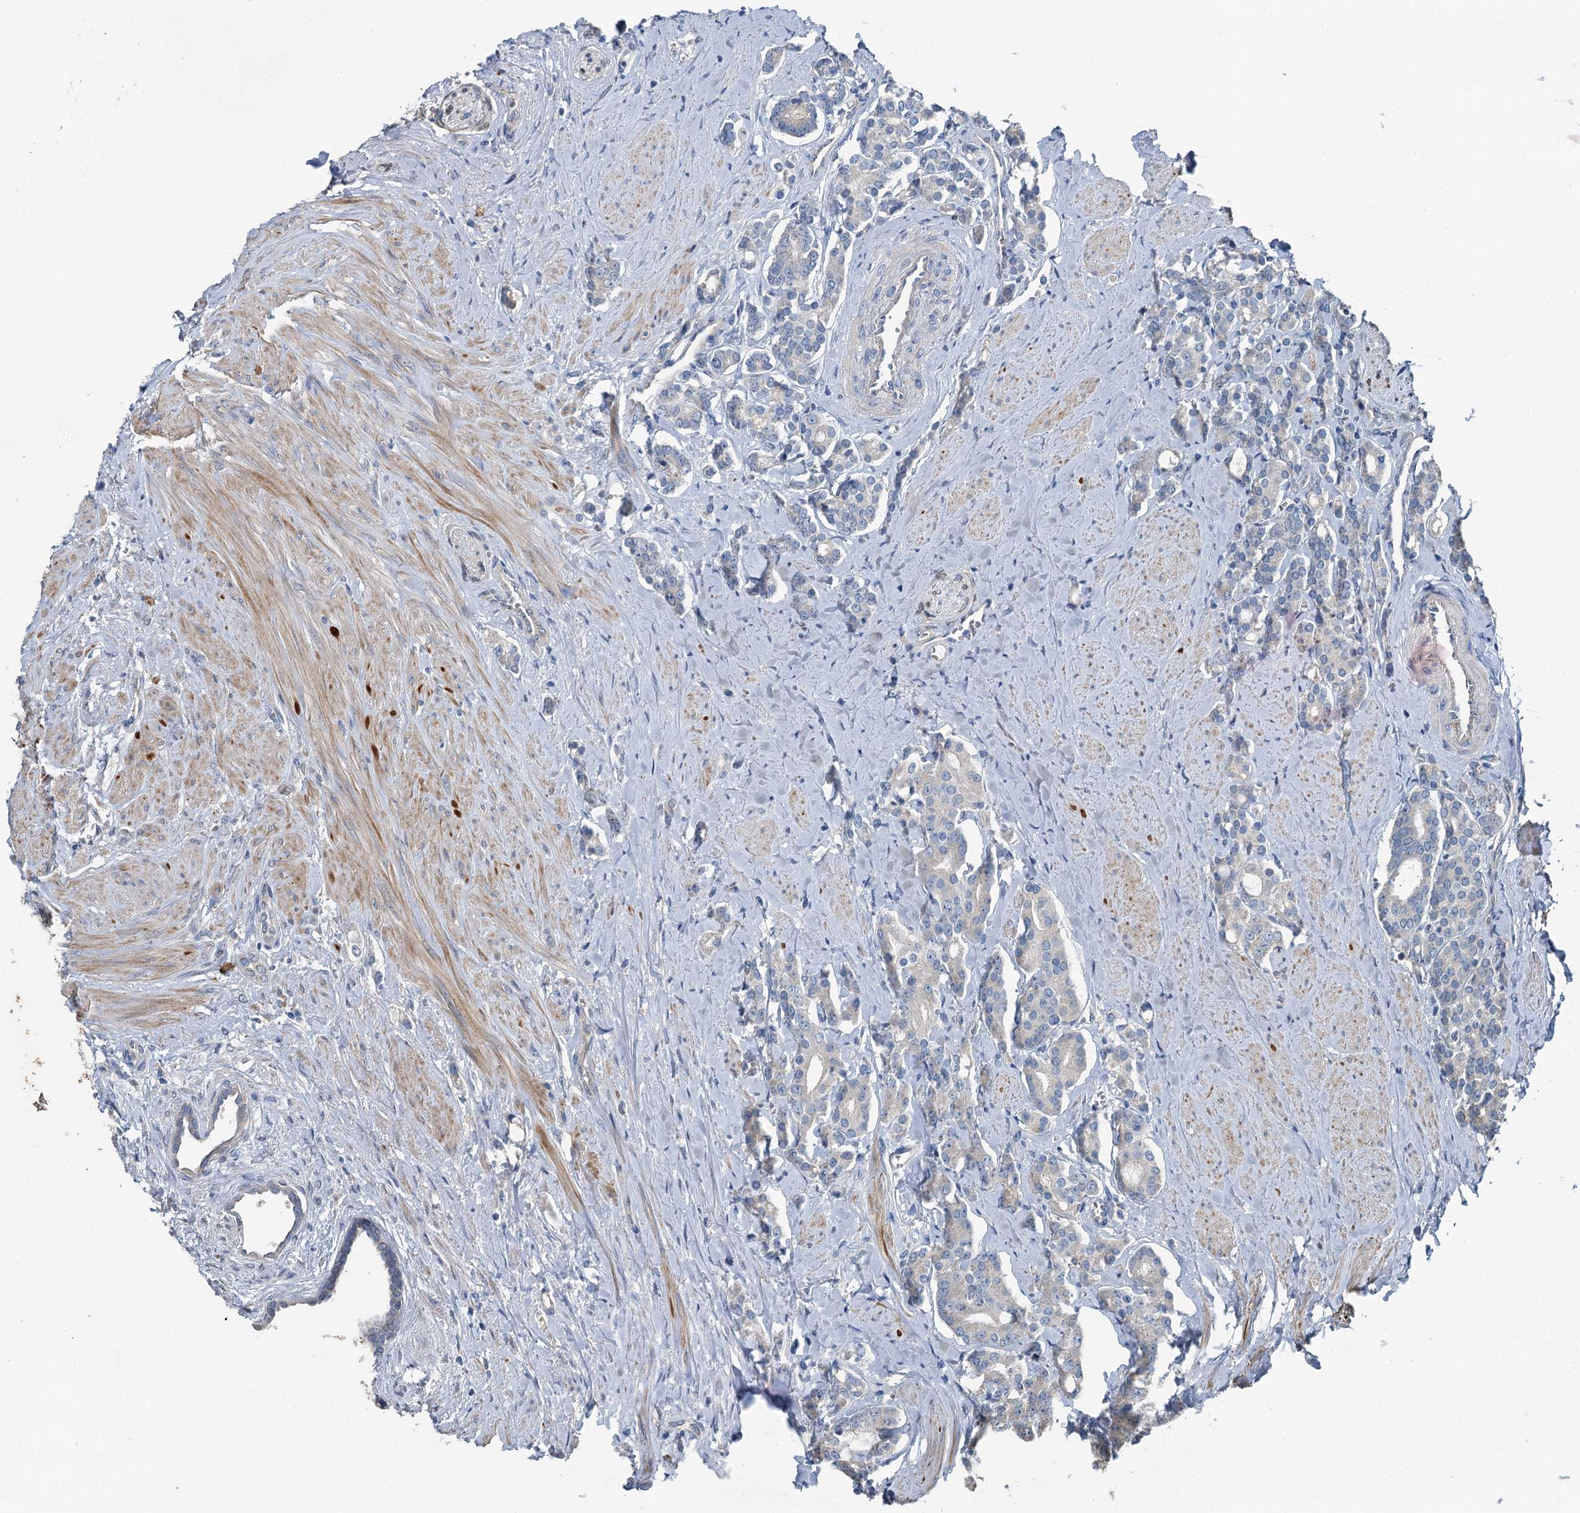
{"staining": {"intensity": "negative", "quantity": "none", "location": "none"}, "tissue": "prostate cancer", "cell_type": "Tumor cells", "image_type": "cancer", "snomed": [{"axis": "morphology", "description": "Adenocarcinoma, High grade"}, {"axis": "topography", "description": "Prostate"}], "caption": "Immunohistochemical staining of prostate cancer displays no significant expression in tumor cells. The staining was performed using DAB (3,3'-diaminobenzidine) to visualize the protein expression in brown, while the nuclei were stained in blue with hematoxylin (Magnification: 20x).", "gene": "C6orf120", "patient": {"sex": "male", "age": 62}}